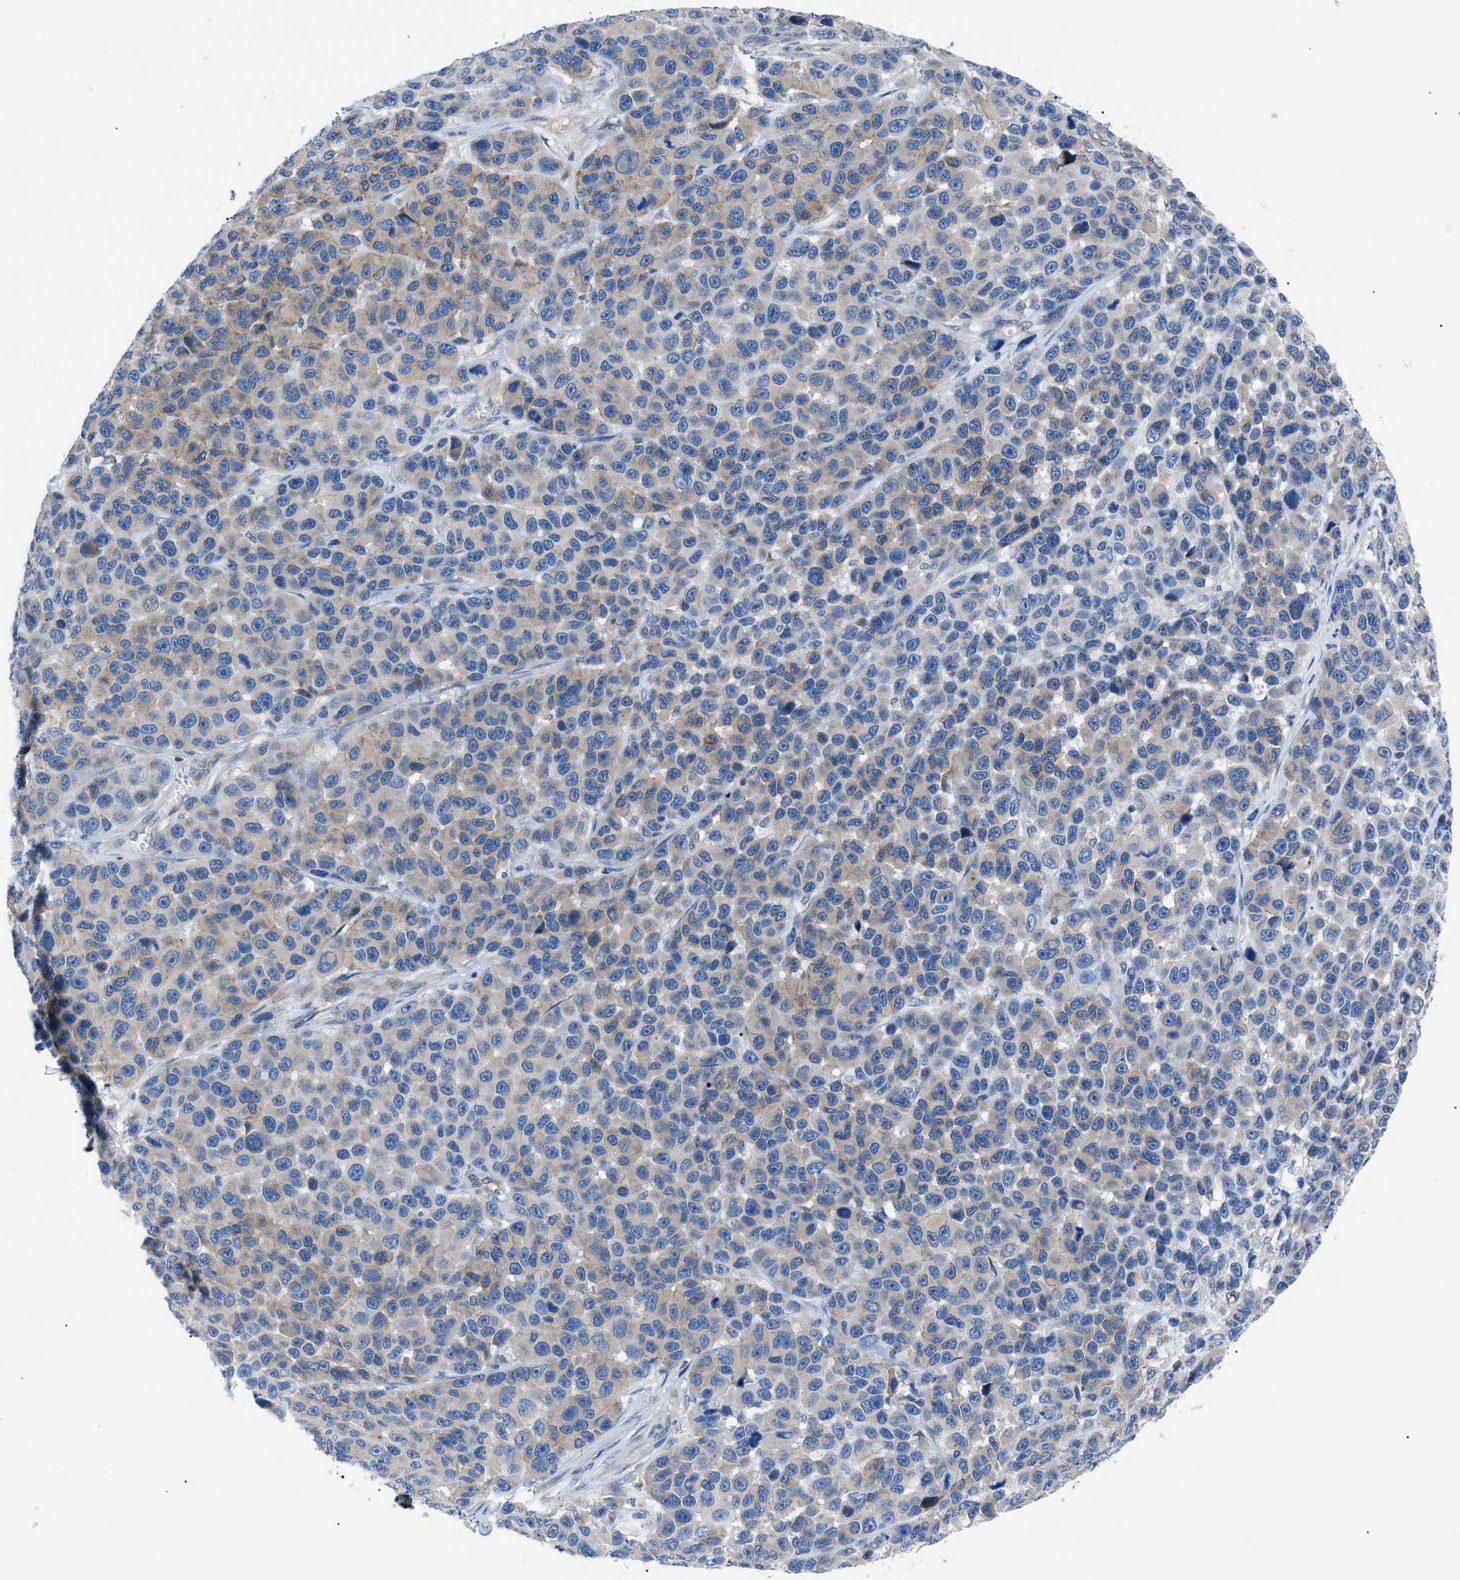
{"staining": {"intensity": "moderate", "quantity": "25%-75%", "location": "cytoplasmic/membranous"}, "tissue": "melanoma", "cell_type": "Tumor cells", "image_type": "cancer", "snomed": [{"axis": "morphology", "description": "Malignant melanoma, NOS"}, {"axis": "topography", "description": "Skin"}], "caption": "Protein staining by immunohistochemistry (IHC) reveals moderate cytoplasmic/membranous positivity in approximately 25%-75% of tumor cells in melanoma.", "gene": "ZDHHC24", "patient": {"sex": "male", "age": 53}}